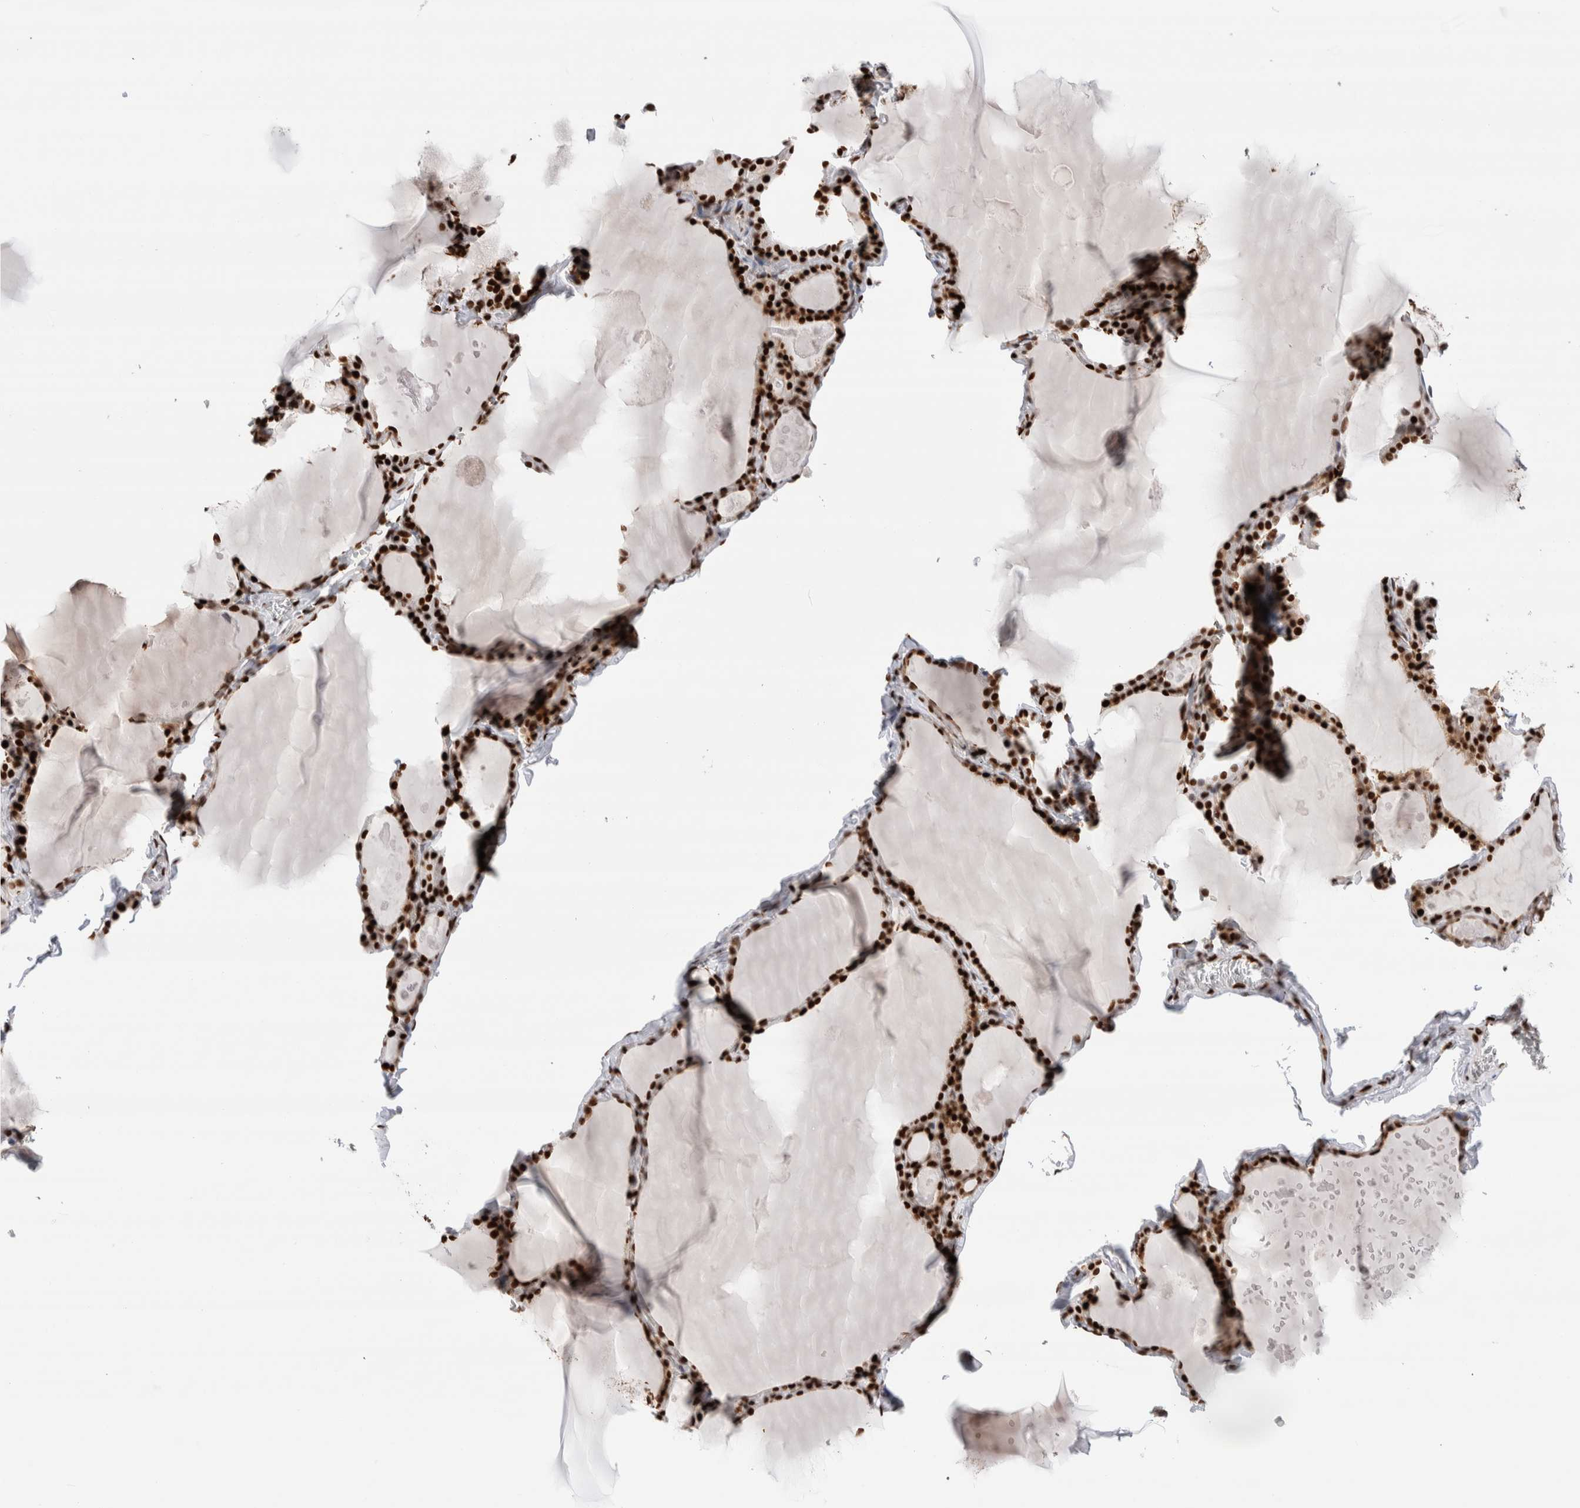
{"staining": {"intensity": "strong", "quantity": ">75%", "location": "nuclear"}, "tissue": "thyroid gland", "cell_type": "Glandular cells", "image_type": "normal", "snomed": [{"axis": "morphology", "description": "Normal tissue, NOS"}, {"axis": "topography", "description": "Thyroid gland"}], "caption": "The histopathology image shows staining of normal thyroid gland, revealing strong nuclear protein staining (brown color) within glandular cells. The protein is stained brown, and the nuclei are stained in blue (DAB IHC with brightfield microscopy, high magnification).", "gene": "C17orf49", "patient": {"sex": "male", "age": 56}}